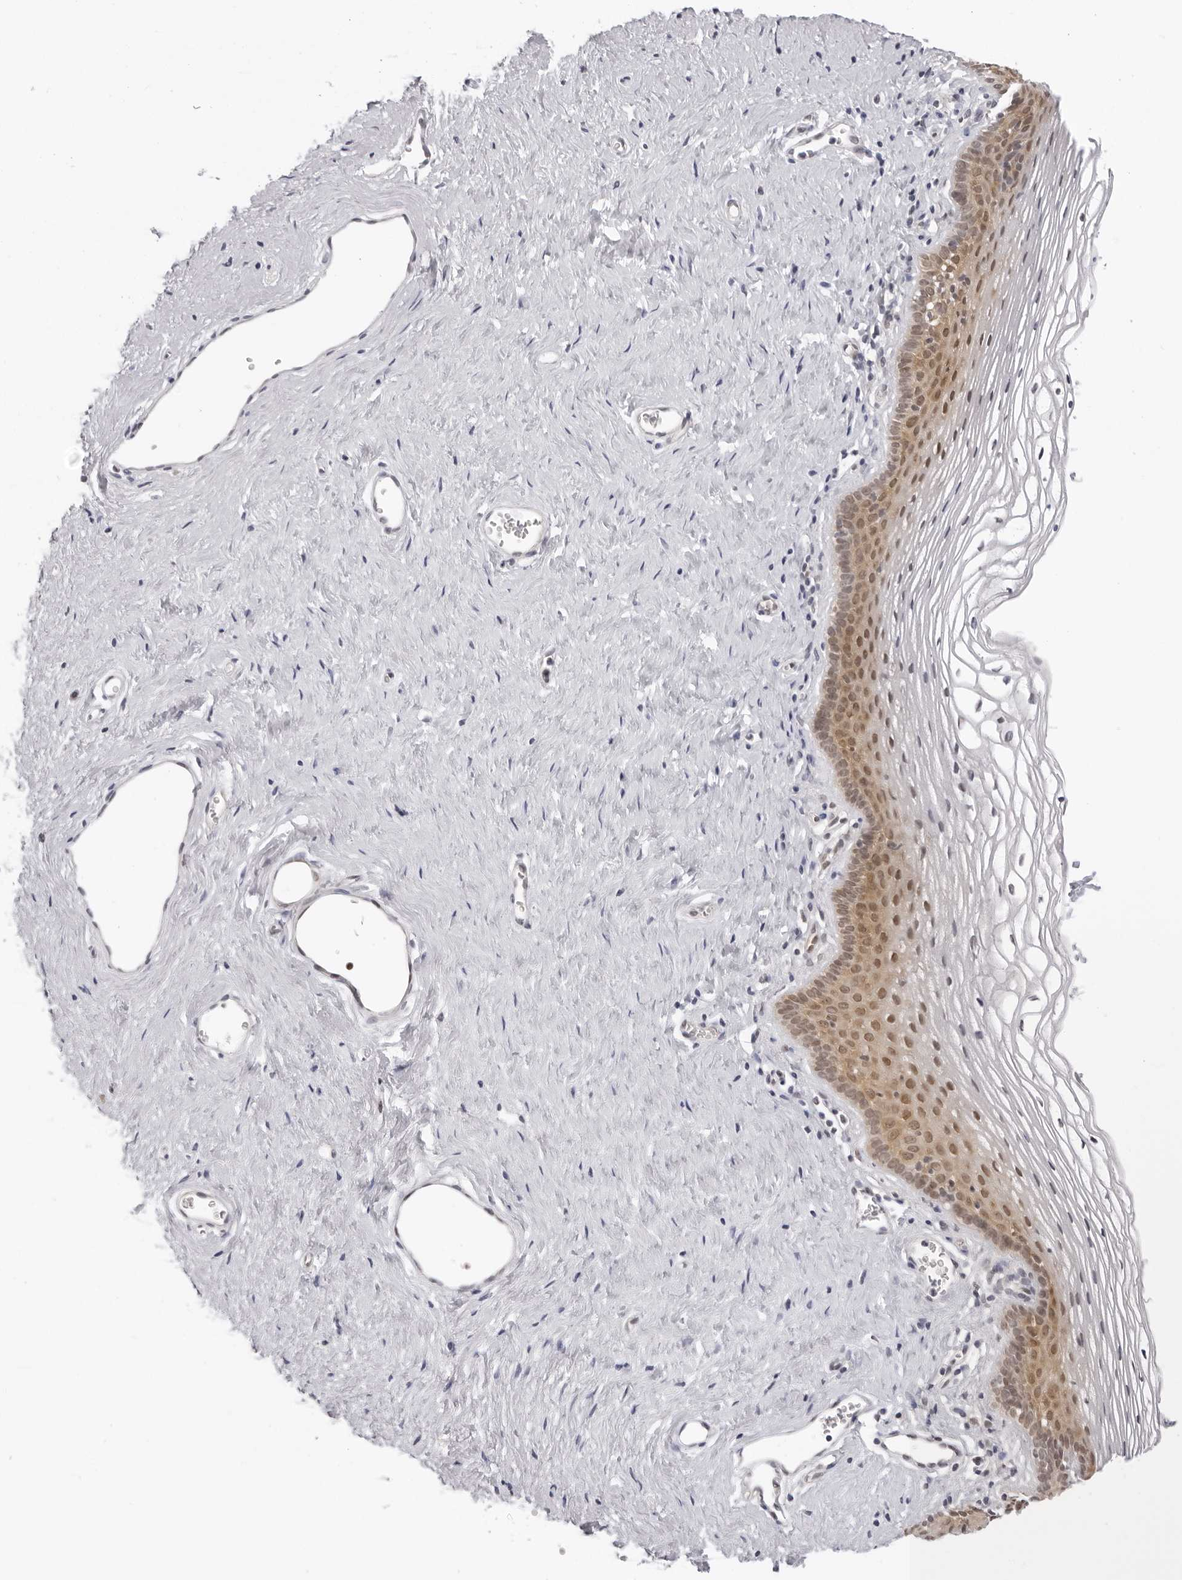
{"staining": {"intensity": "moderate", "quantity": "25%-75%", "location": "nuclear"}, "tissue": "vagina", "cell_type": "Squamous epithelial cells", "image_type": "normal", "snomed": [{"axis": "morphology", "description": "Normal tissue, NOS"}, {"axis": "topography", "description": "Vagina"}], "caption": "Protein analysis of normal vagina displays moderate nuclear positivity in about 25%-75% of squamous epithelial cells.", "gene": "WDR77", "patient": {"sex": "female", "age": 32}}